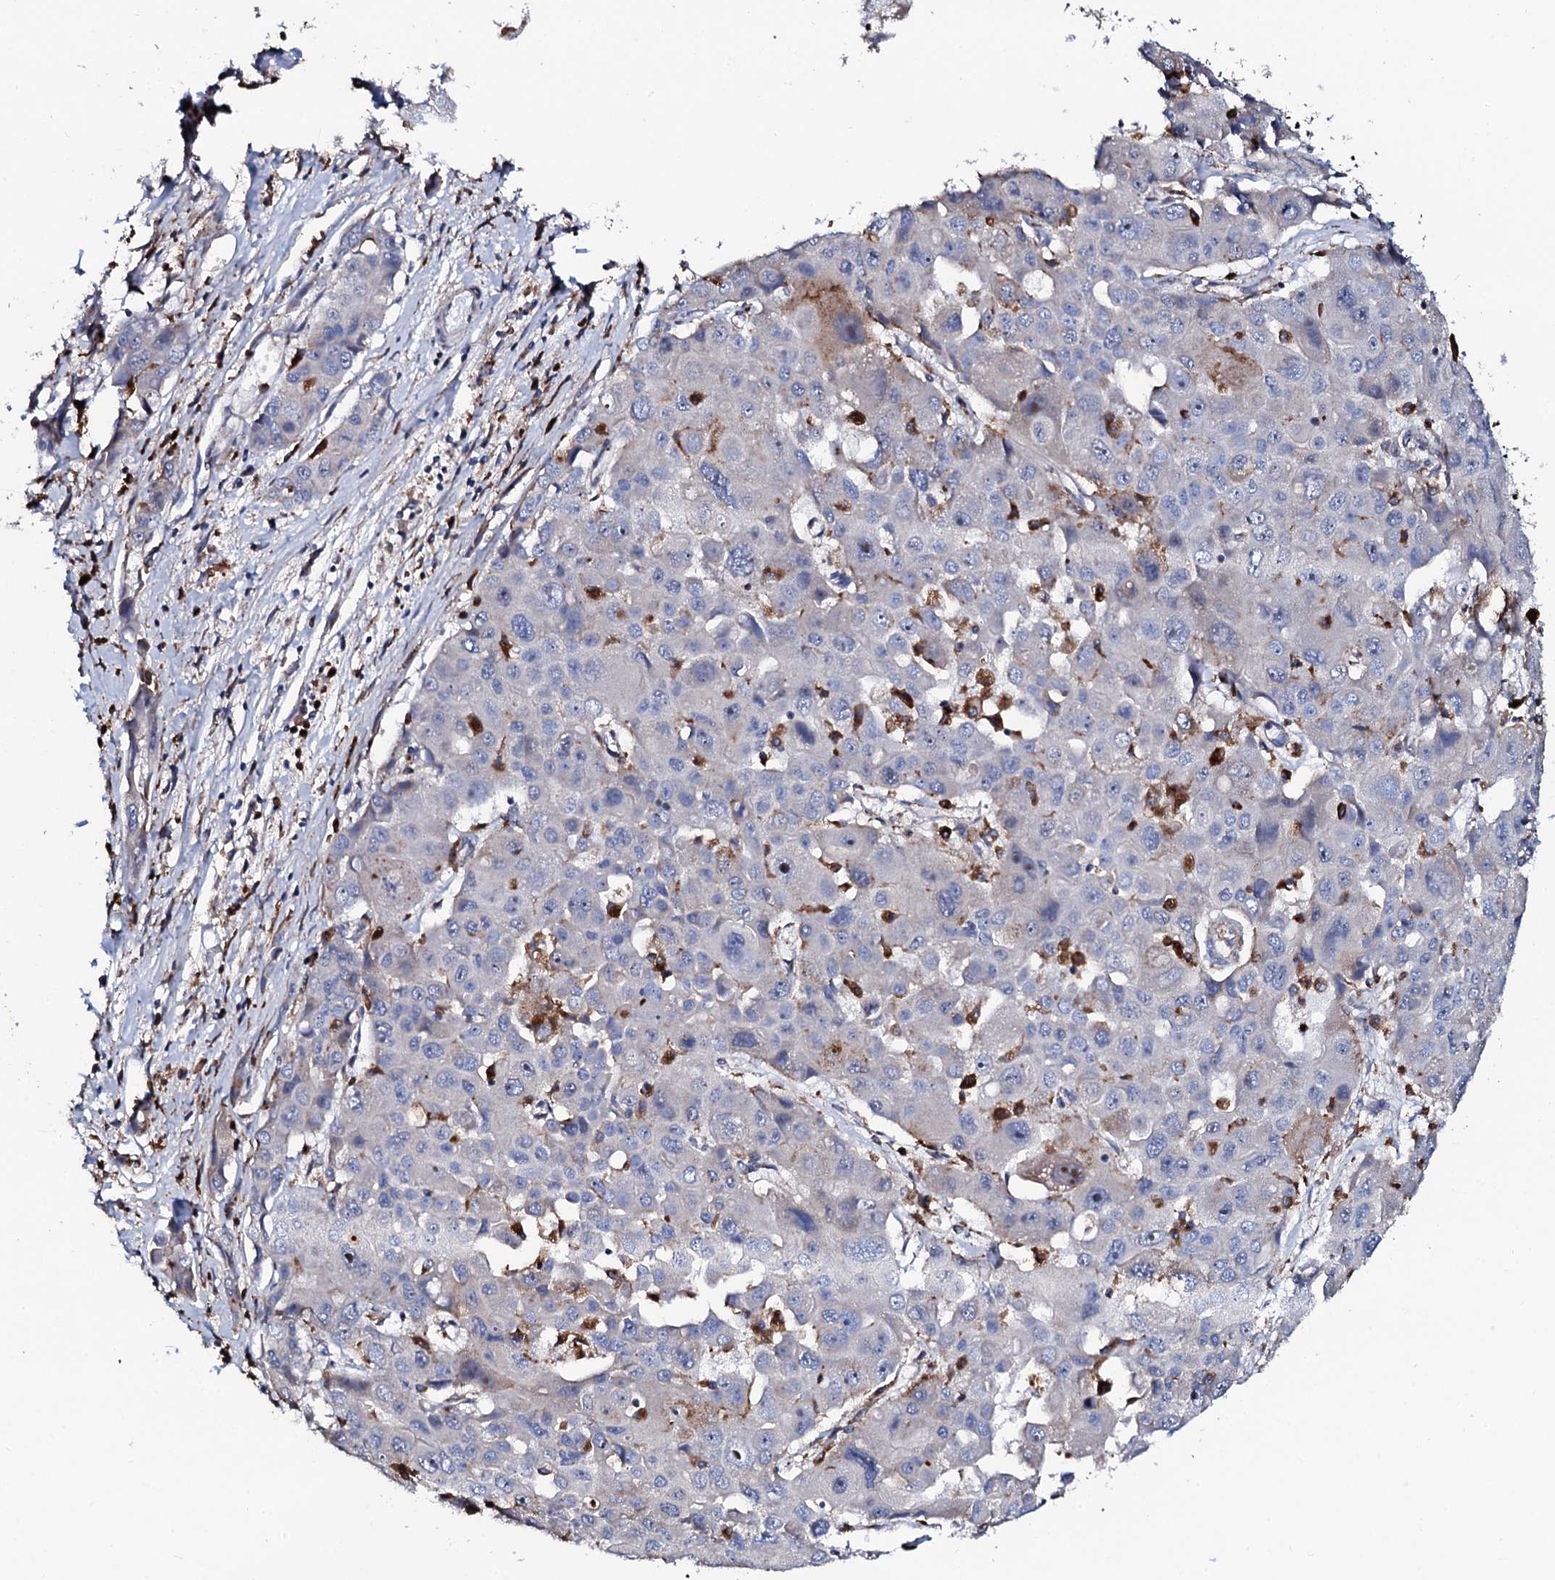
{"staining": {"intensity": "negative", "quantity": "none", "location": "none"}, "tissue": "liver cancer", "cell_type": "Tumor cells", "image_type": "cancer", "snomed": [{"axis": "morphology", "description": "Cholangiocarcinoma"}, {"axis": "topography", "description": "Liver"}], "caption": "There is no significant staining in tumor cells of liver cholangiocarcinoma.", "gene": "TCIRG1", "patient": {"sex": "male", "age": 67}}